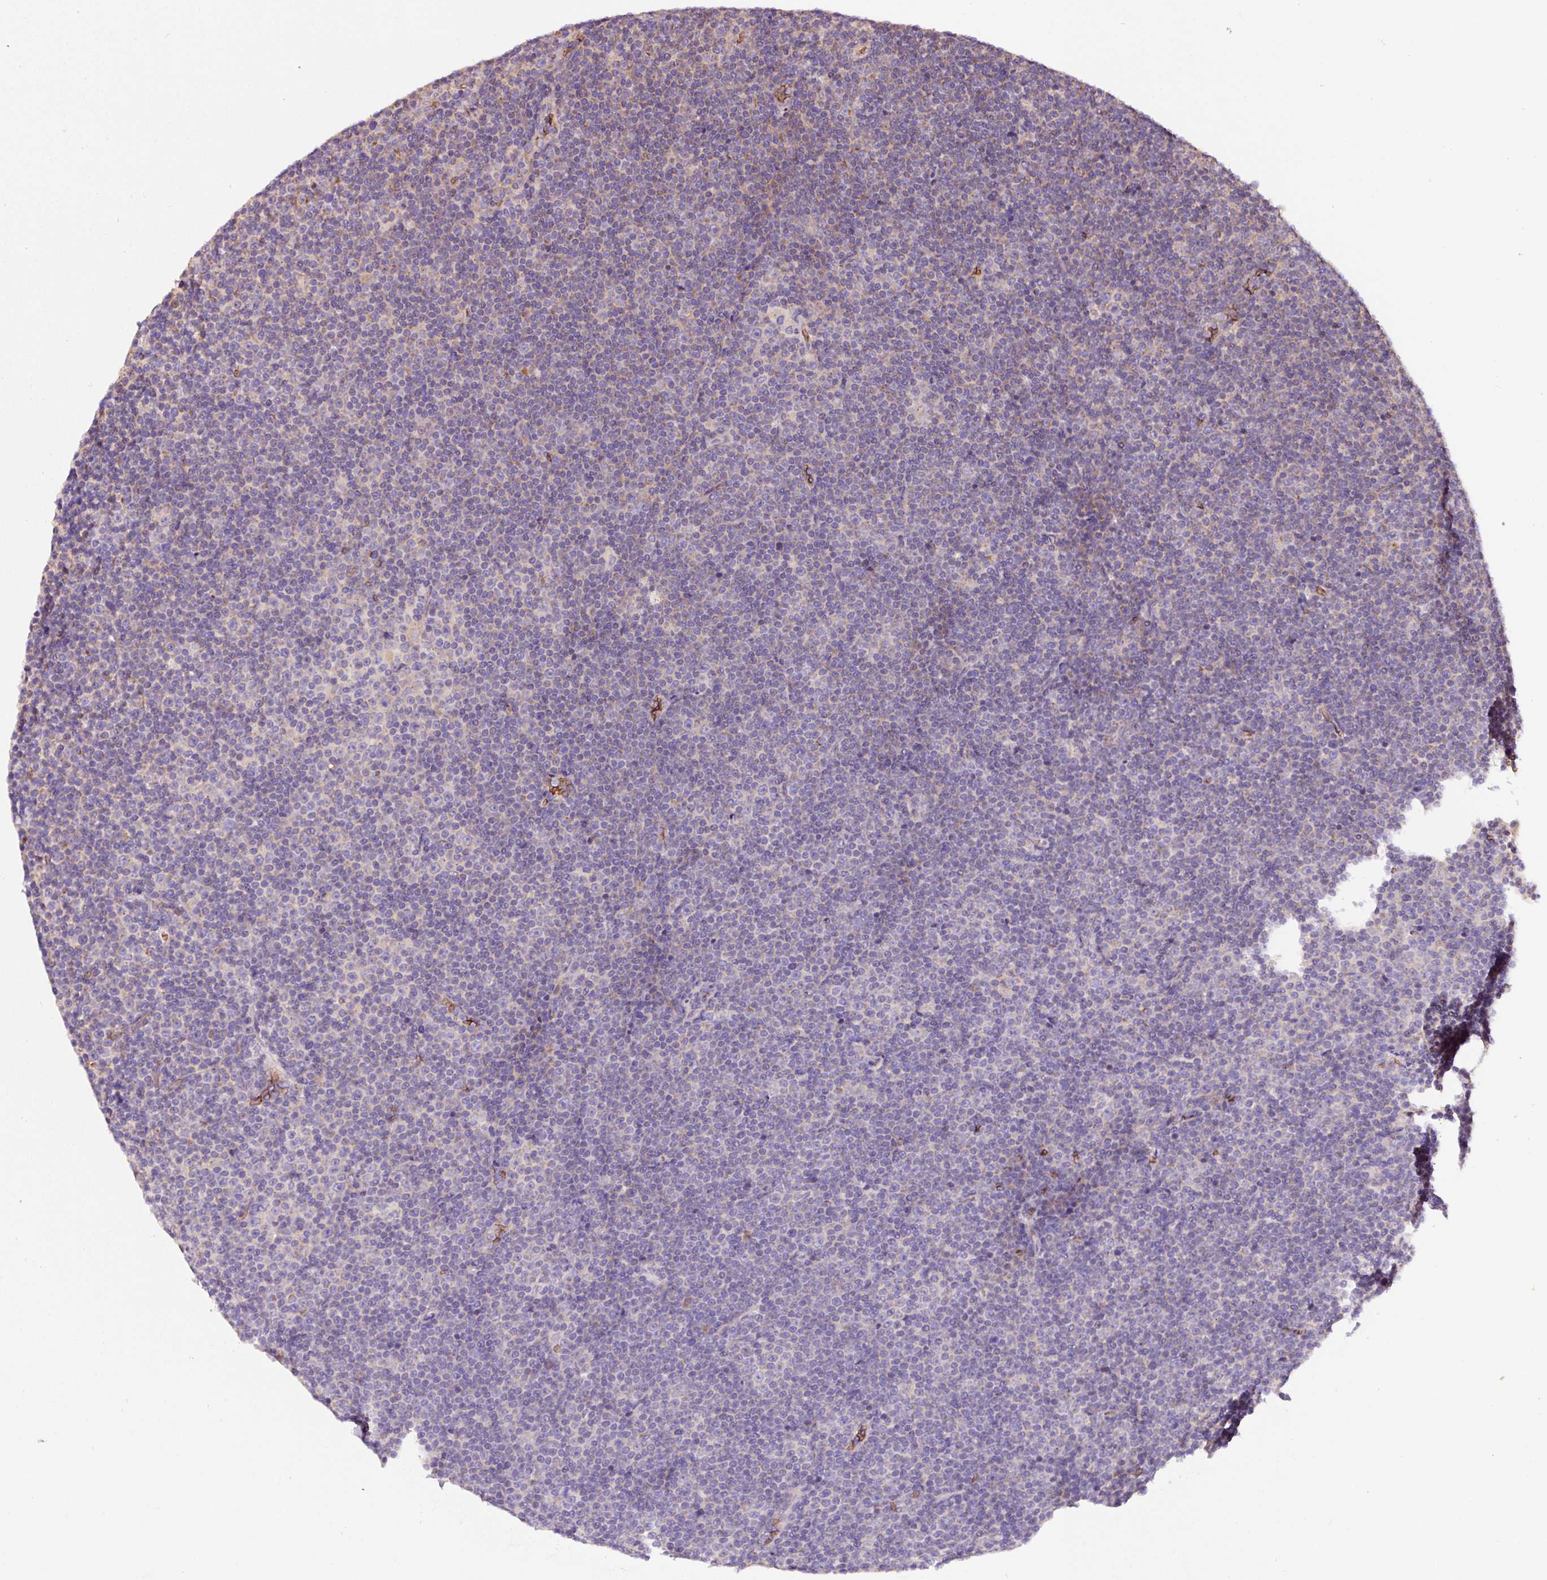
{"staining": {"intensity": "negative", "quantity": "none", "location": "none"}, "tissue": "lymphoma", "cell_type": "Tumor cells", "image_type": "cancer", "snomed": [{"axis": "morphology", "description": "Malignant lymphoma, non-Hodgkin's type, Low grade"}, {"axis": "topography", "description": "Lymph node"}], "caption": "An image of low-grade malignant lymphoma, non-Hodgkin's type stained for a protein demonstrates no brown staining in tumor cells.", "gene": "PRRC2A", "patient": {"sex": "female", "age": 67}}